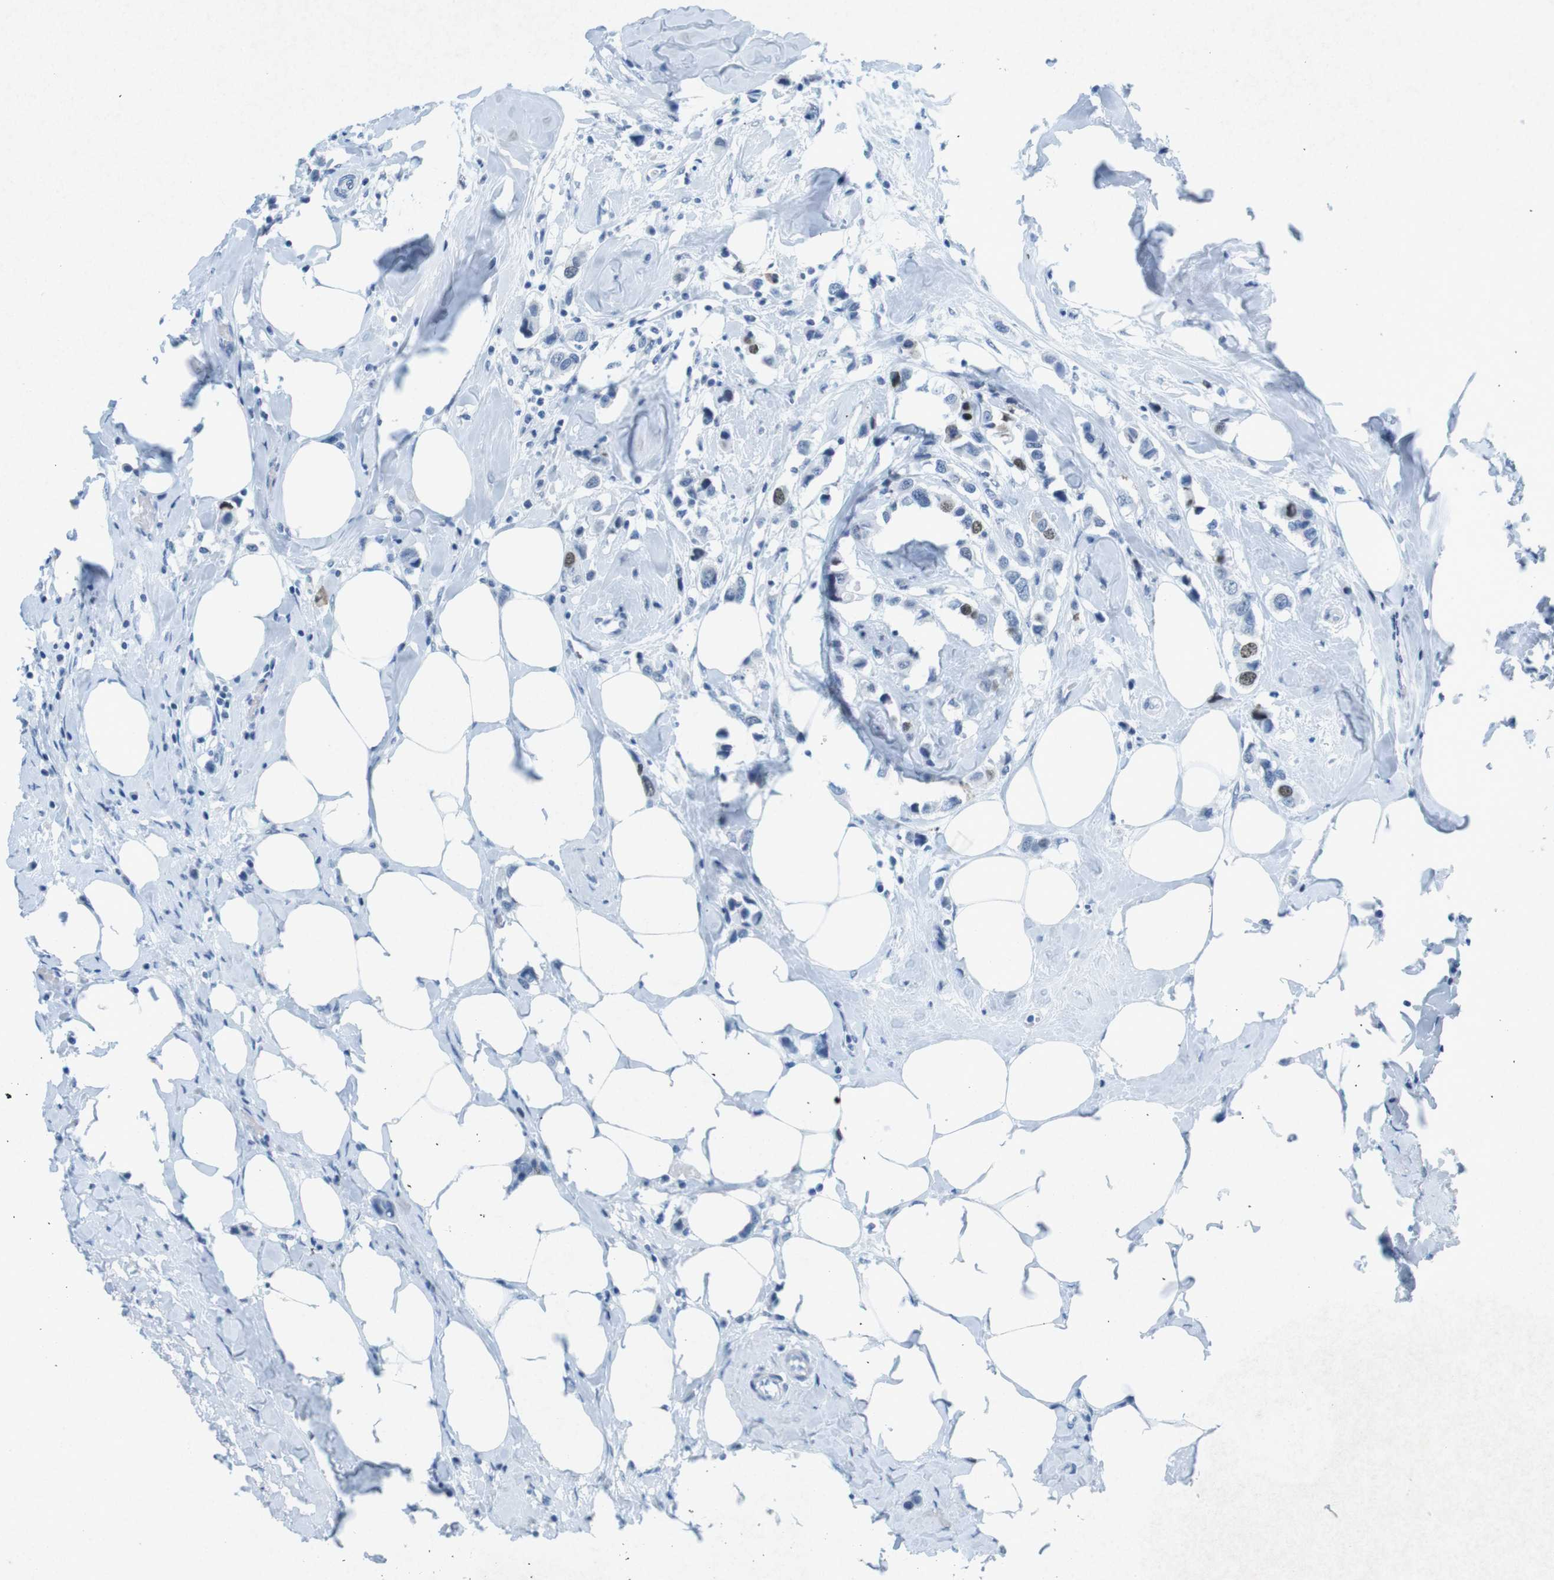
{"staining": {"intensity": "negative", "quantity": "none", "location": "none"}, "tissue": "breast cancer", "cell_type": "Tumor cells", "image_type": "cancer", "snomed": [{"axis": "morphology", "description": "Normal tissue, NOS"}, {"axis": "morphology", "description": "Duct carcinoma"}, {"axis": "topography", "description": "Breast"}], "caption": "Photomicrograph shows no significant protein expression in tumor cells of breast intraductal carcinoma.", "gene": "CTAG1B", "patient": {"sex": "female", "age": 50}}